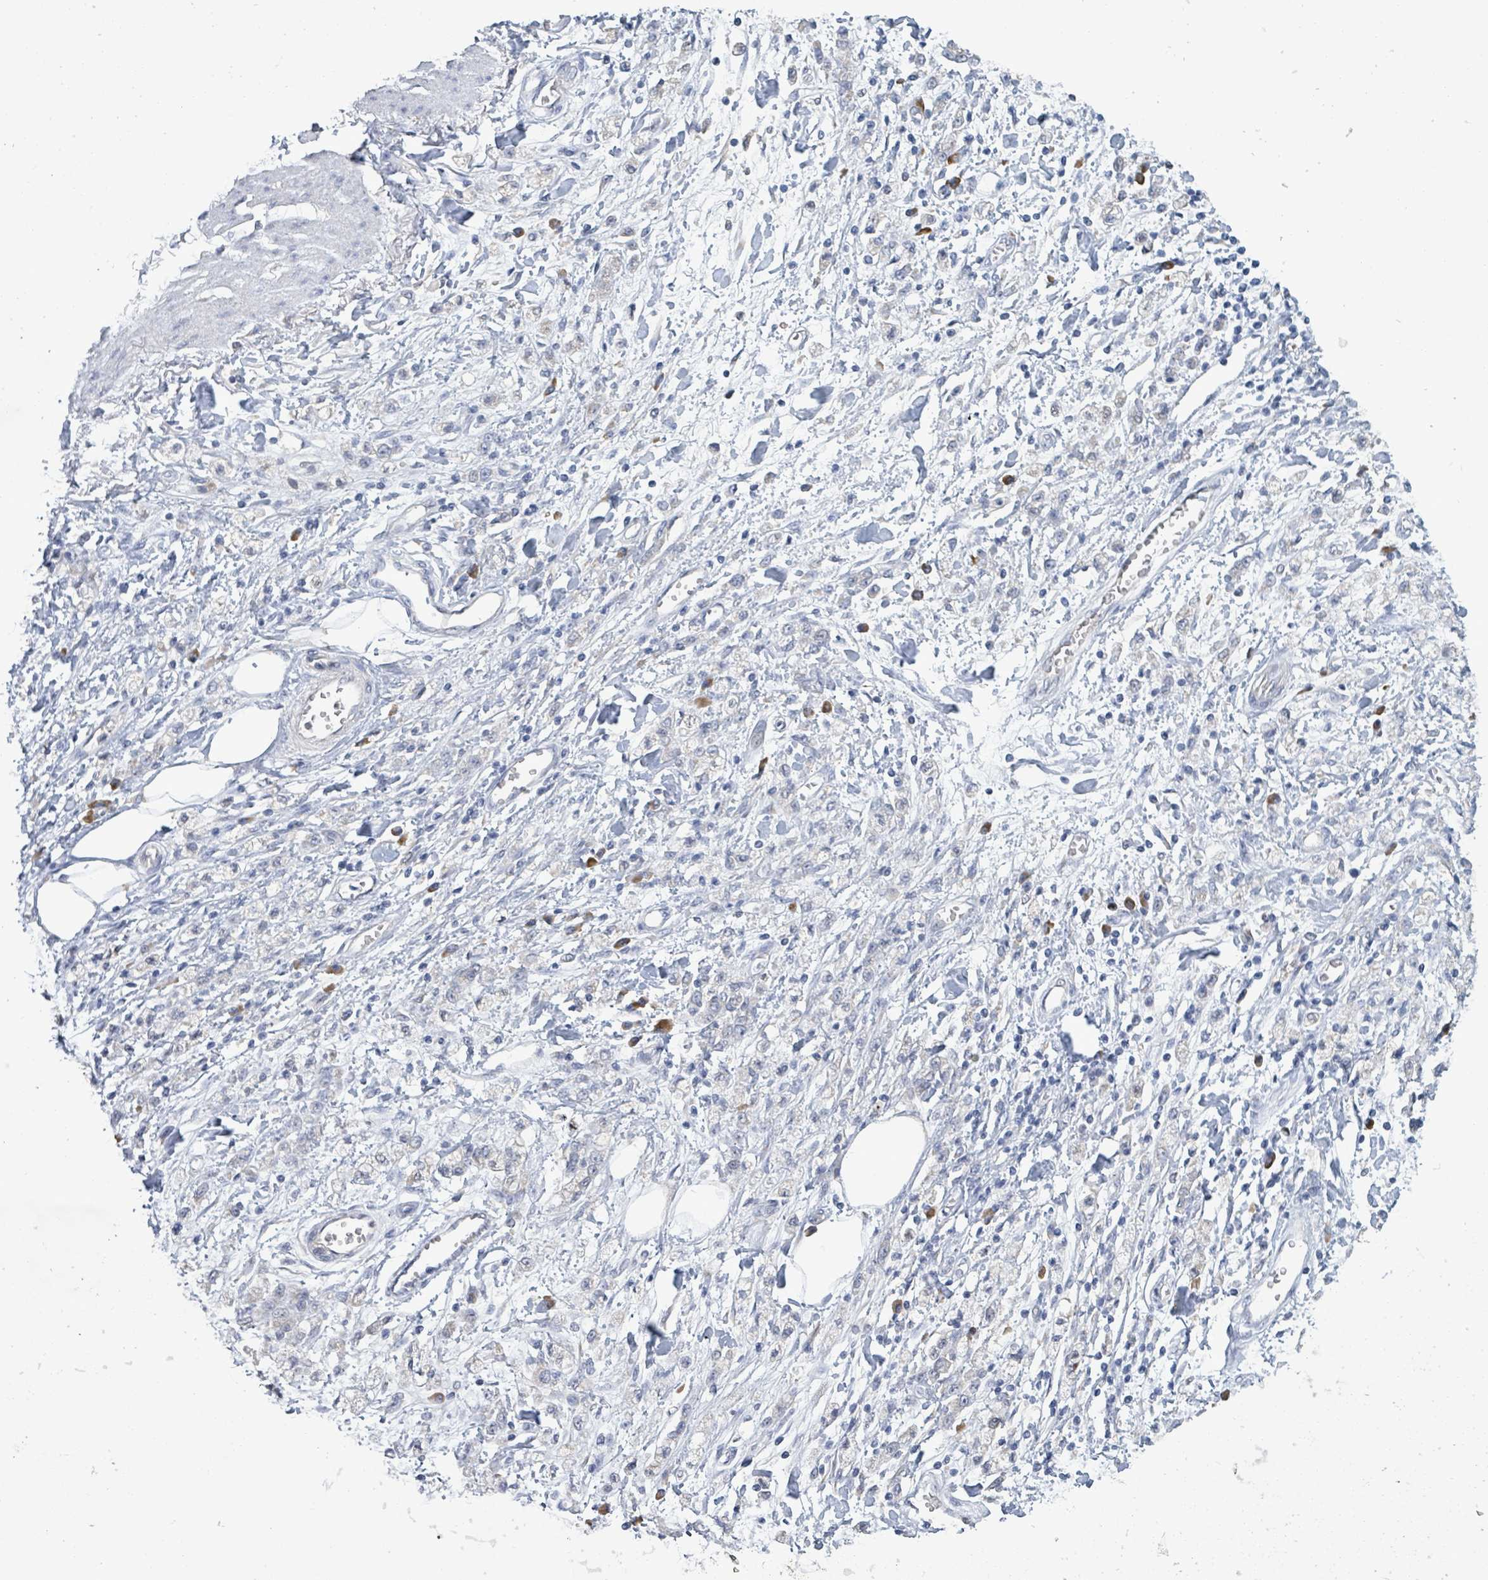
{"staining": {"intensity": "negative", "quantity": "none", "location": "none"}, "tissue": "stomach cancer", "cell_type": "Tumor cells", "image_type": "cancer", "snomed": [{"axis": "morphology", "description": "Adenocarcinoma, NOS"}, {"axis": "topography", "description": "Stomach"}], "caption": "Protein analysis of adenocarcinoma (stomach) shows no significant expression in tumor cells.", "gene": "ATP13A1", "patient": {"sex": "male", "age": 77}}